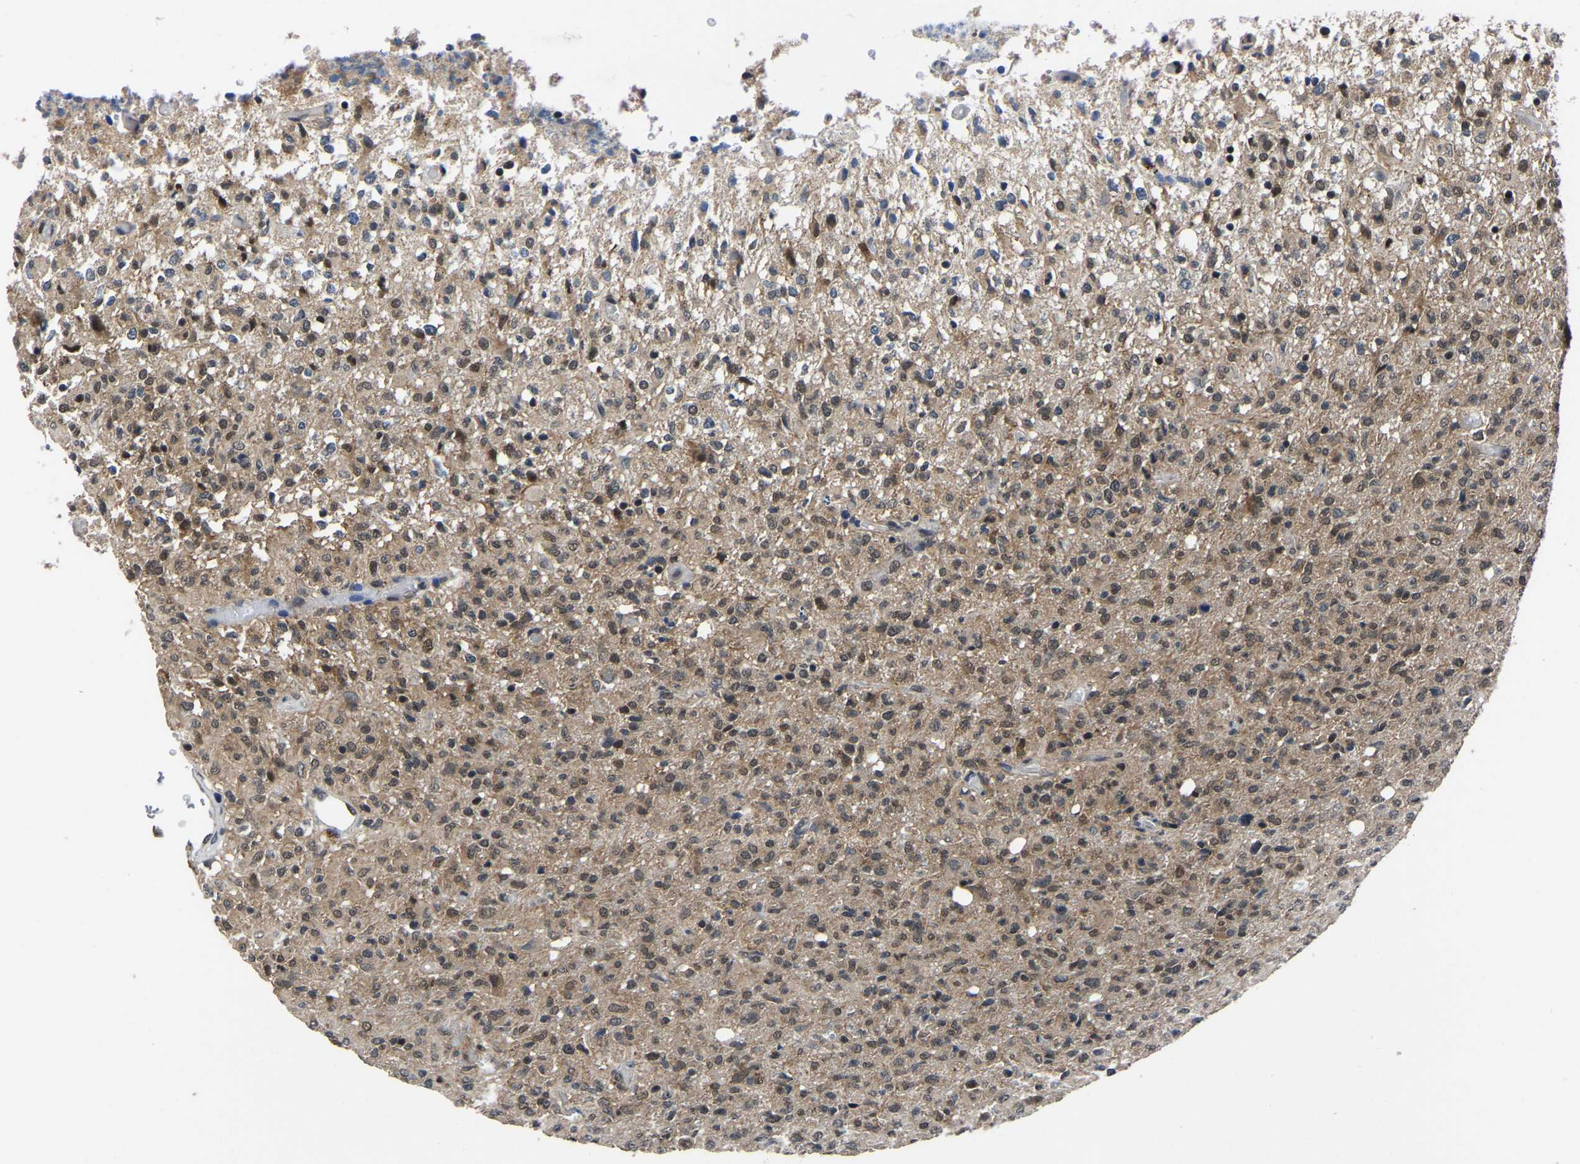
{"staining": {"intensity": "weak", "quantity": ">75%", "location": "cytoplasmic/membranous,nuclear"}, "tissue": "glioma", "cell_type": "Tumor cells", "image_type": "cancer", "snomed": [{"axis": "morphology", "description": "Glioma, malignant, High grade"}, {"axis": "topography", "description": "Brain"}], "caption": "Immunohistochemical staining of glioma exhibits low levels of weak cytoplasmic/membranous and nuclear protein expression in about >75% of tumor cells.", "gene": "DFFA", "patient": {"sex": "female", "age": 57}}